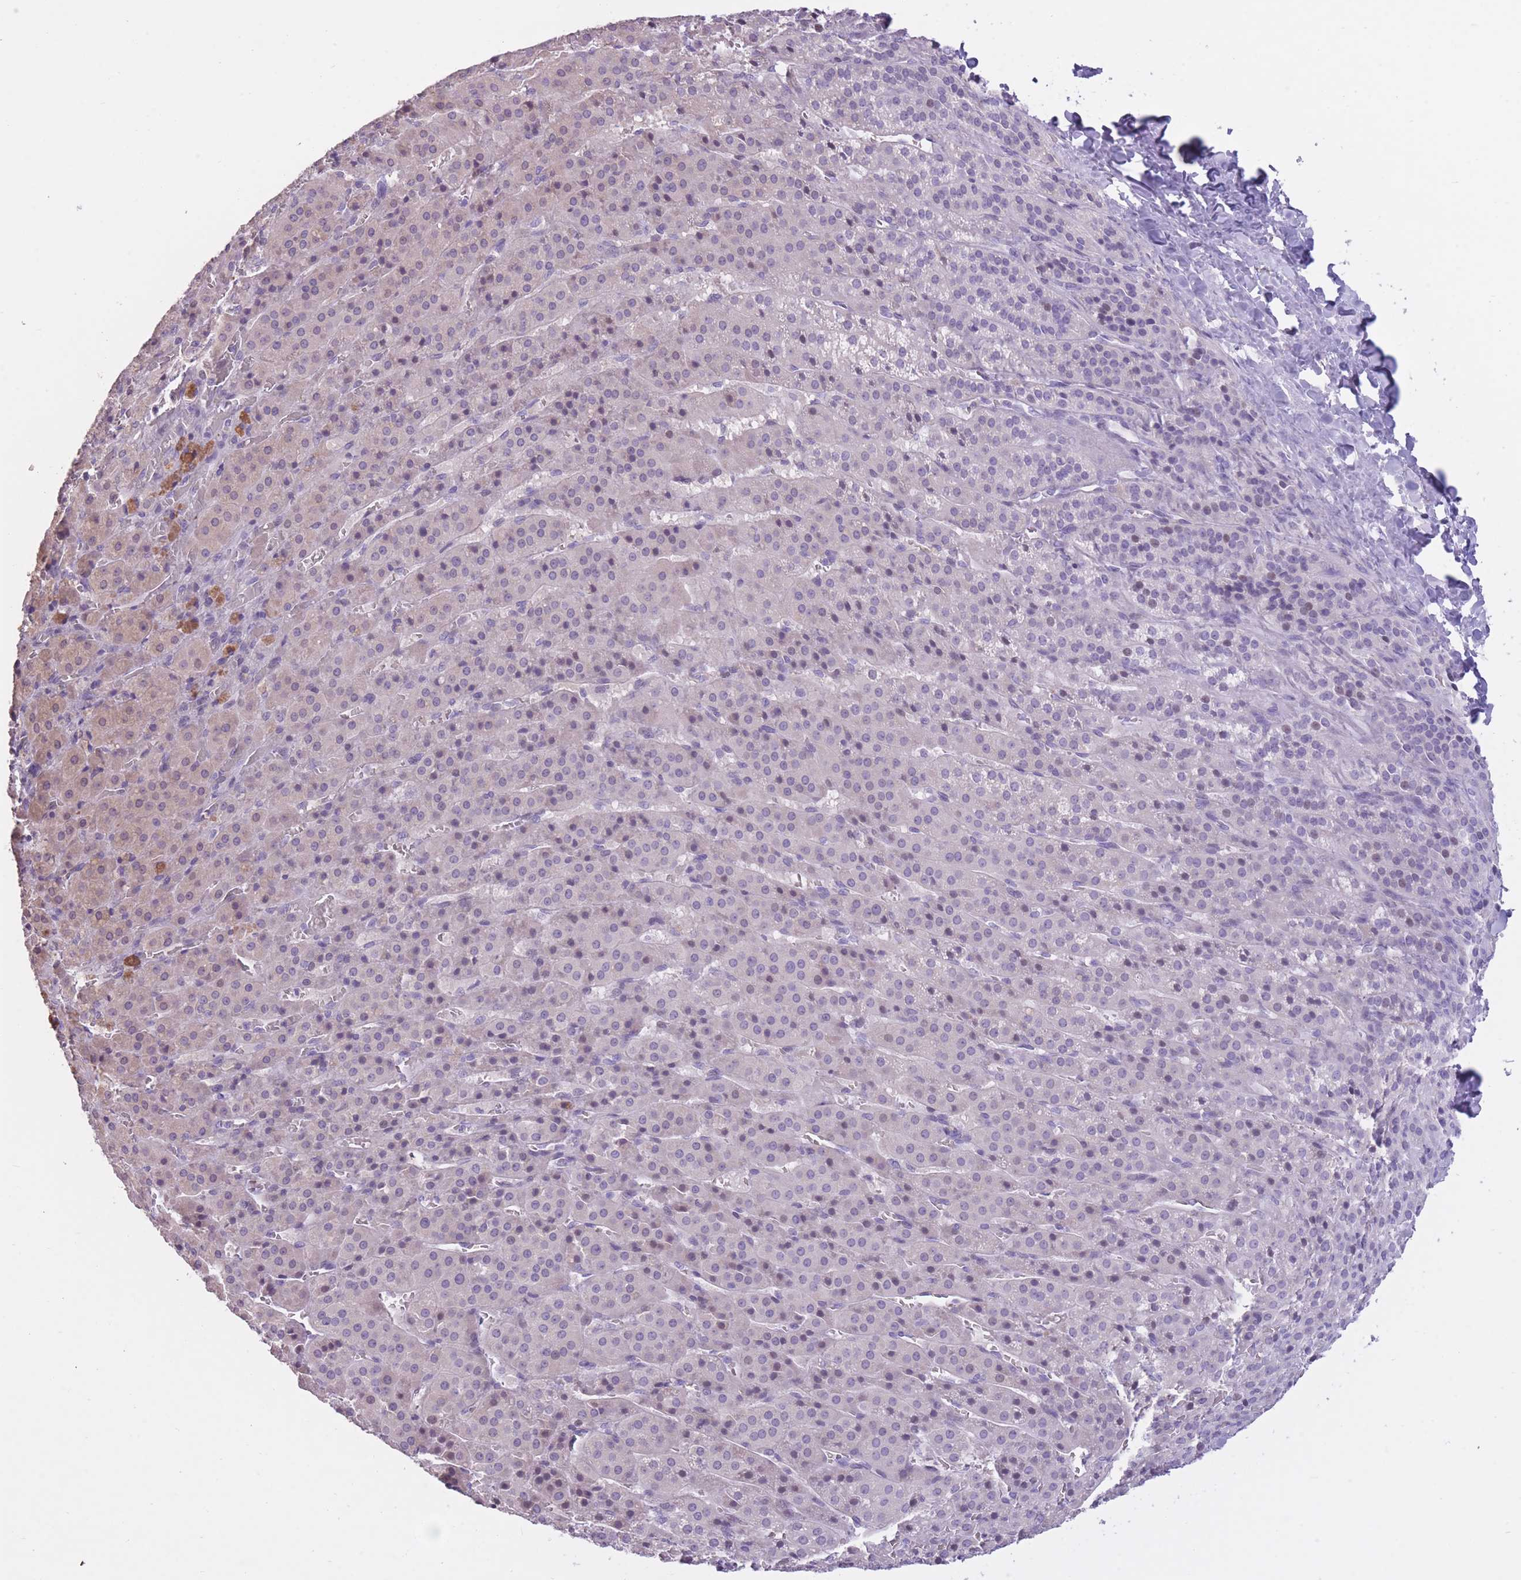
{"staining": {"intensity": "weak", "quantity": "25%-75%", "location": "cytoplasmic/membranous"}, "tissue": "adrenal gland", "cell_type": "Glandular cells", "image_type": "normal", "snomed": [{"axis": "morphology", "description": "Normal tissue, NOS"}, {"axis": "topography", "description": "Adrenal gland"}], "caption": "Adrenal gland stained with a brown dye demonstrates weak cytoplasmic/membranous positive staining in approximately 25%-75% of glandular cells.", "gene": "WDR70", "patient": {"sex": "female", "age": 41}}